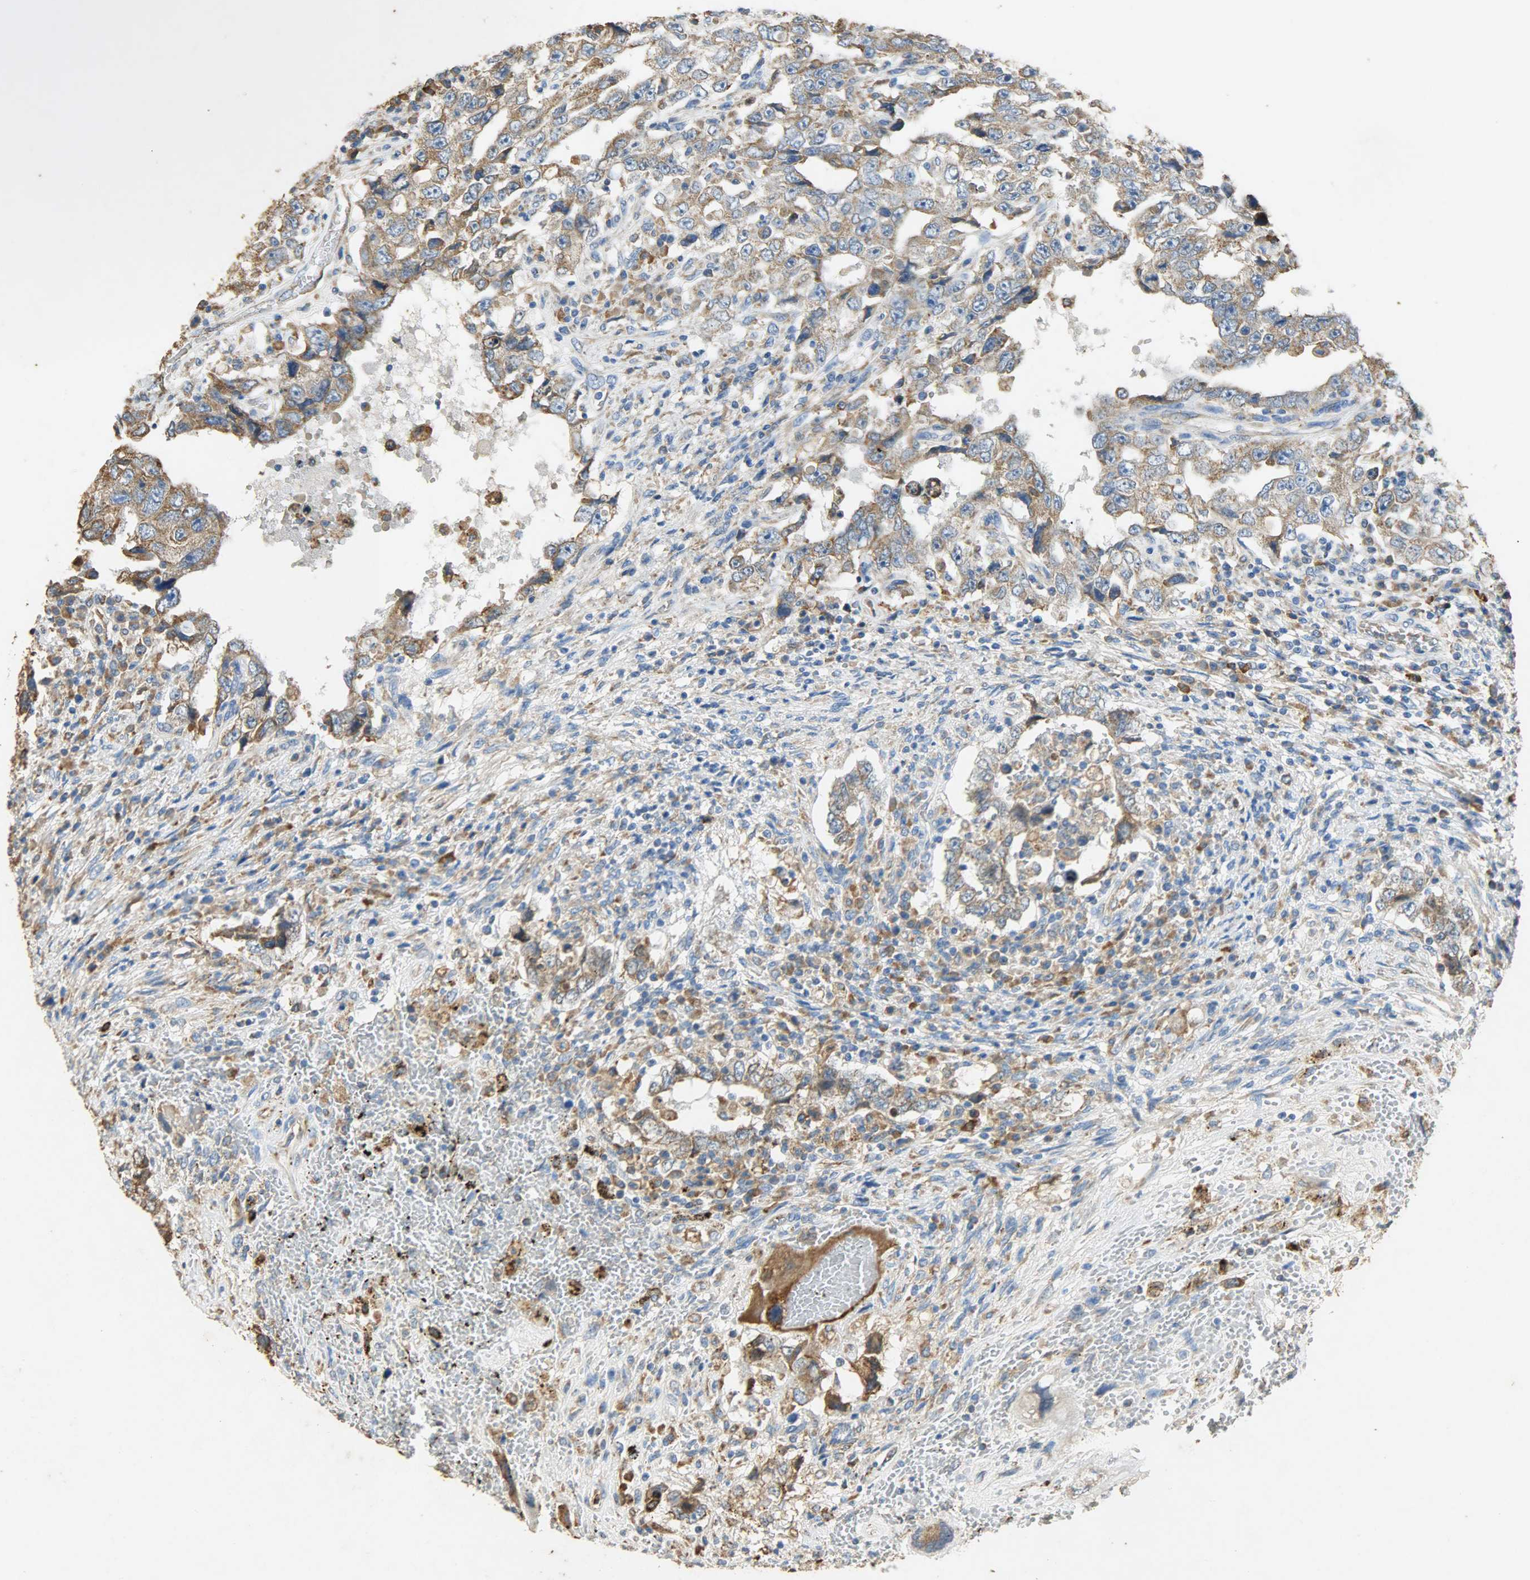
{"staining": {"intensity": "moderate", "quantity": ">75%", "location": "cytoplasmic/membranous"}, "tissue": "testis cancer", "cell_type": "Tumor cells", "image_type": "cancer", "snomed": [{"axis": "morphology", "description": "Carcinoma, Embryonal, NOS"}, {"axis": "topography", "description": "Testis"}], "caption": "Testis cancer (embryonal carcinoma) stained with a brown dye shows moderate cytoplasmic/membranous positive positivity in approximately >75% of tumor cells.", "gene": "HSPA5", "patient": {"sex": "male", "age": 26}}